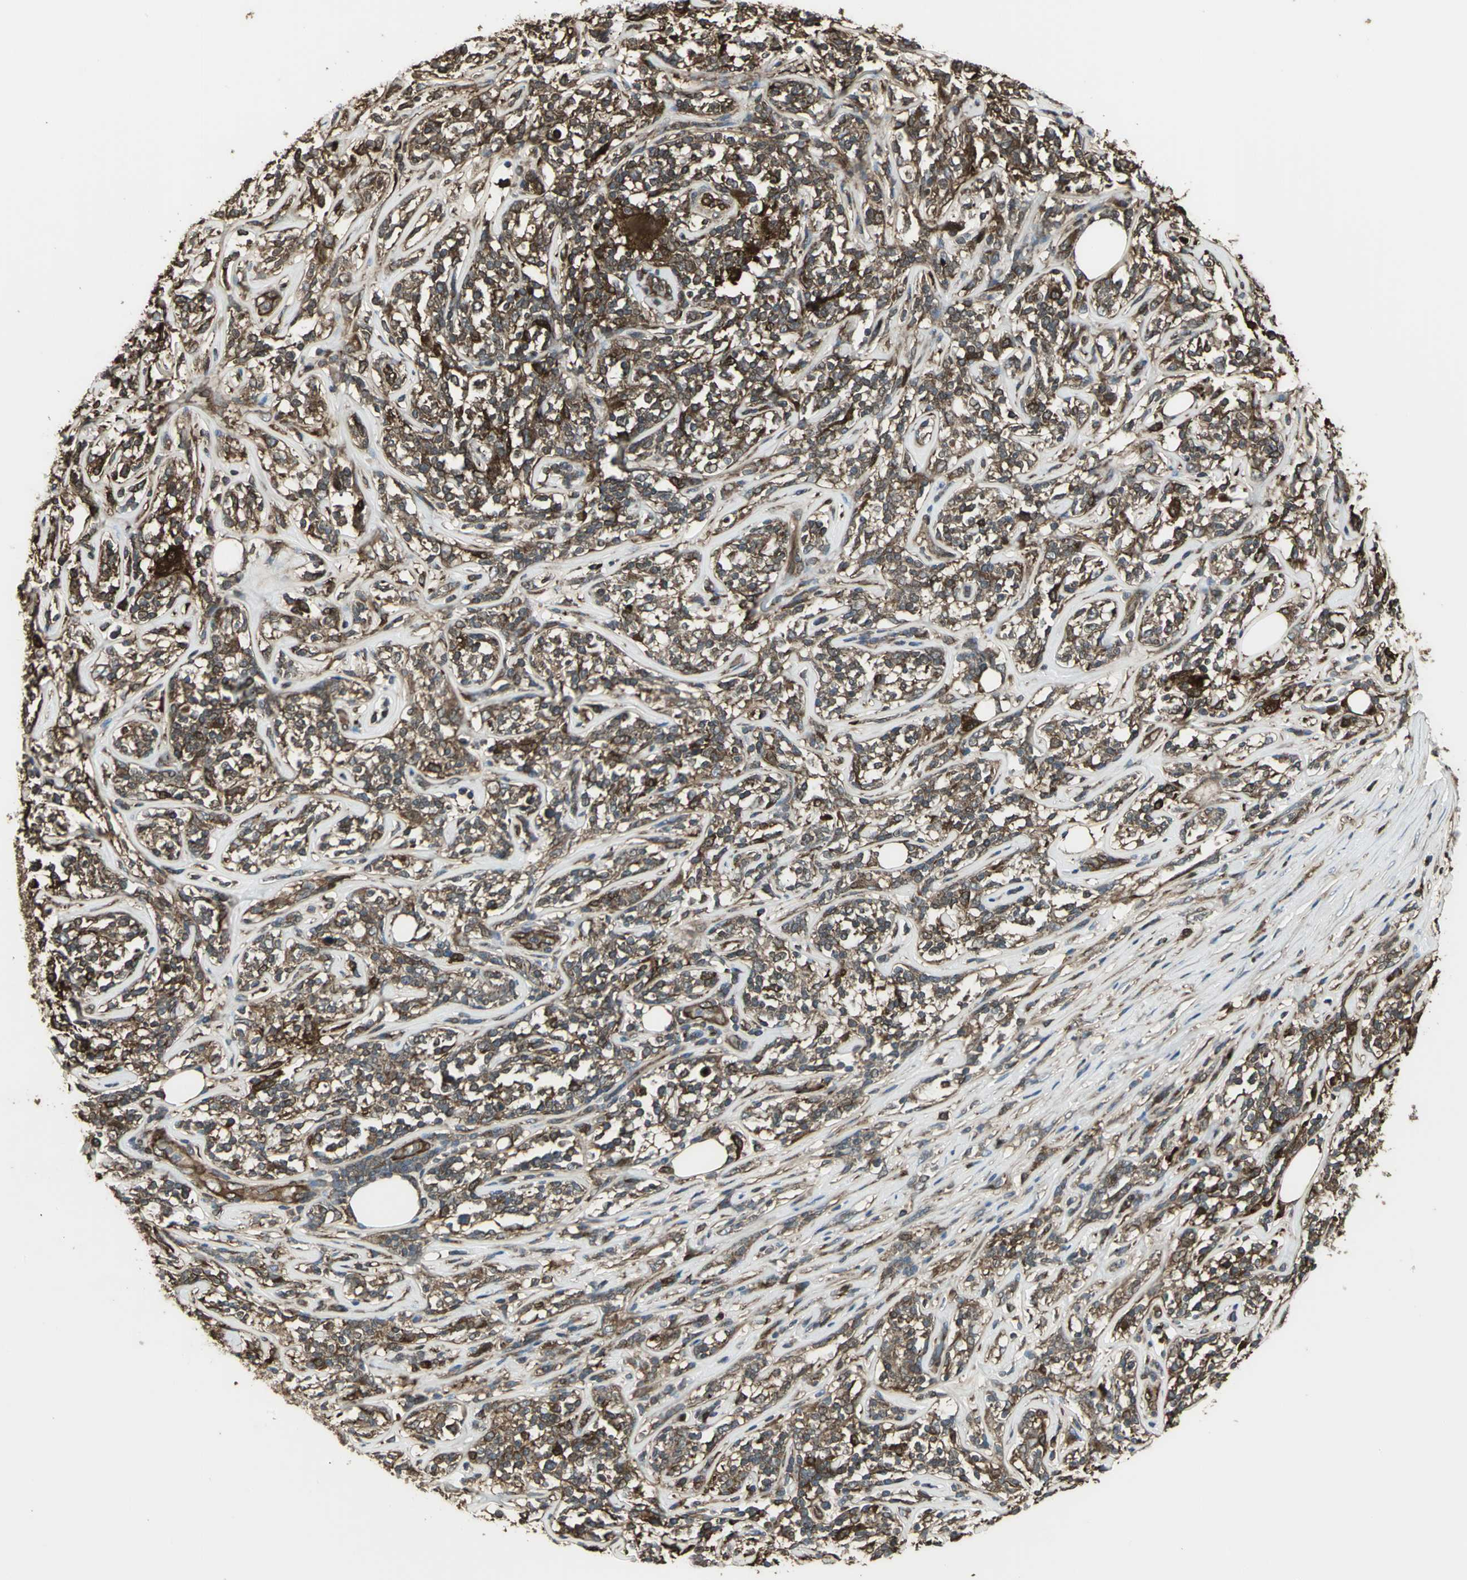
{"staining": {"intensity": "strong", "quantity": ">75%", "location": "cytoplasmic/membranous"}, "tissue": "lymphoma", "cell_type": "Tumor cells", "image_type": "cancer", "snomed": [{"axis": "morphology", "description": "Malignant lymphoma, non-Hodgkin's type, High grade"}, {"axis": "topography", "description": "Lymph node"}], "caption": "Immunohistochemistry of human lymphoma displays high levels of strong cytoplasmic/membranous expression in about >75% of tumor cells. The staining was performed using DAB to visualize the protein expression in brown, while the nuclei were stained in blue with hematoxylin (Magnification: 20x).", "gene": "PRXL2B", "patient": {"sex": "female", "age": 84}}